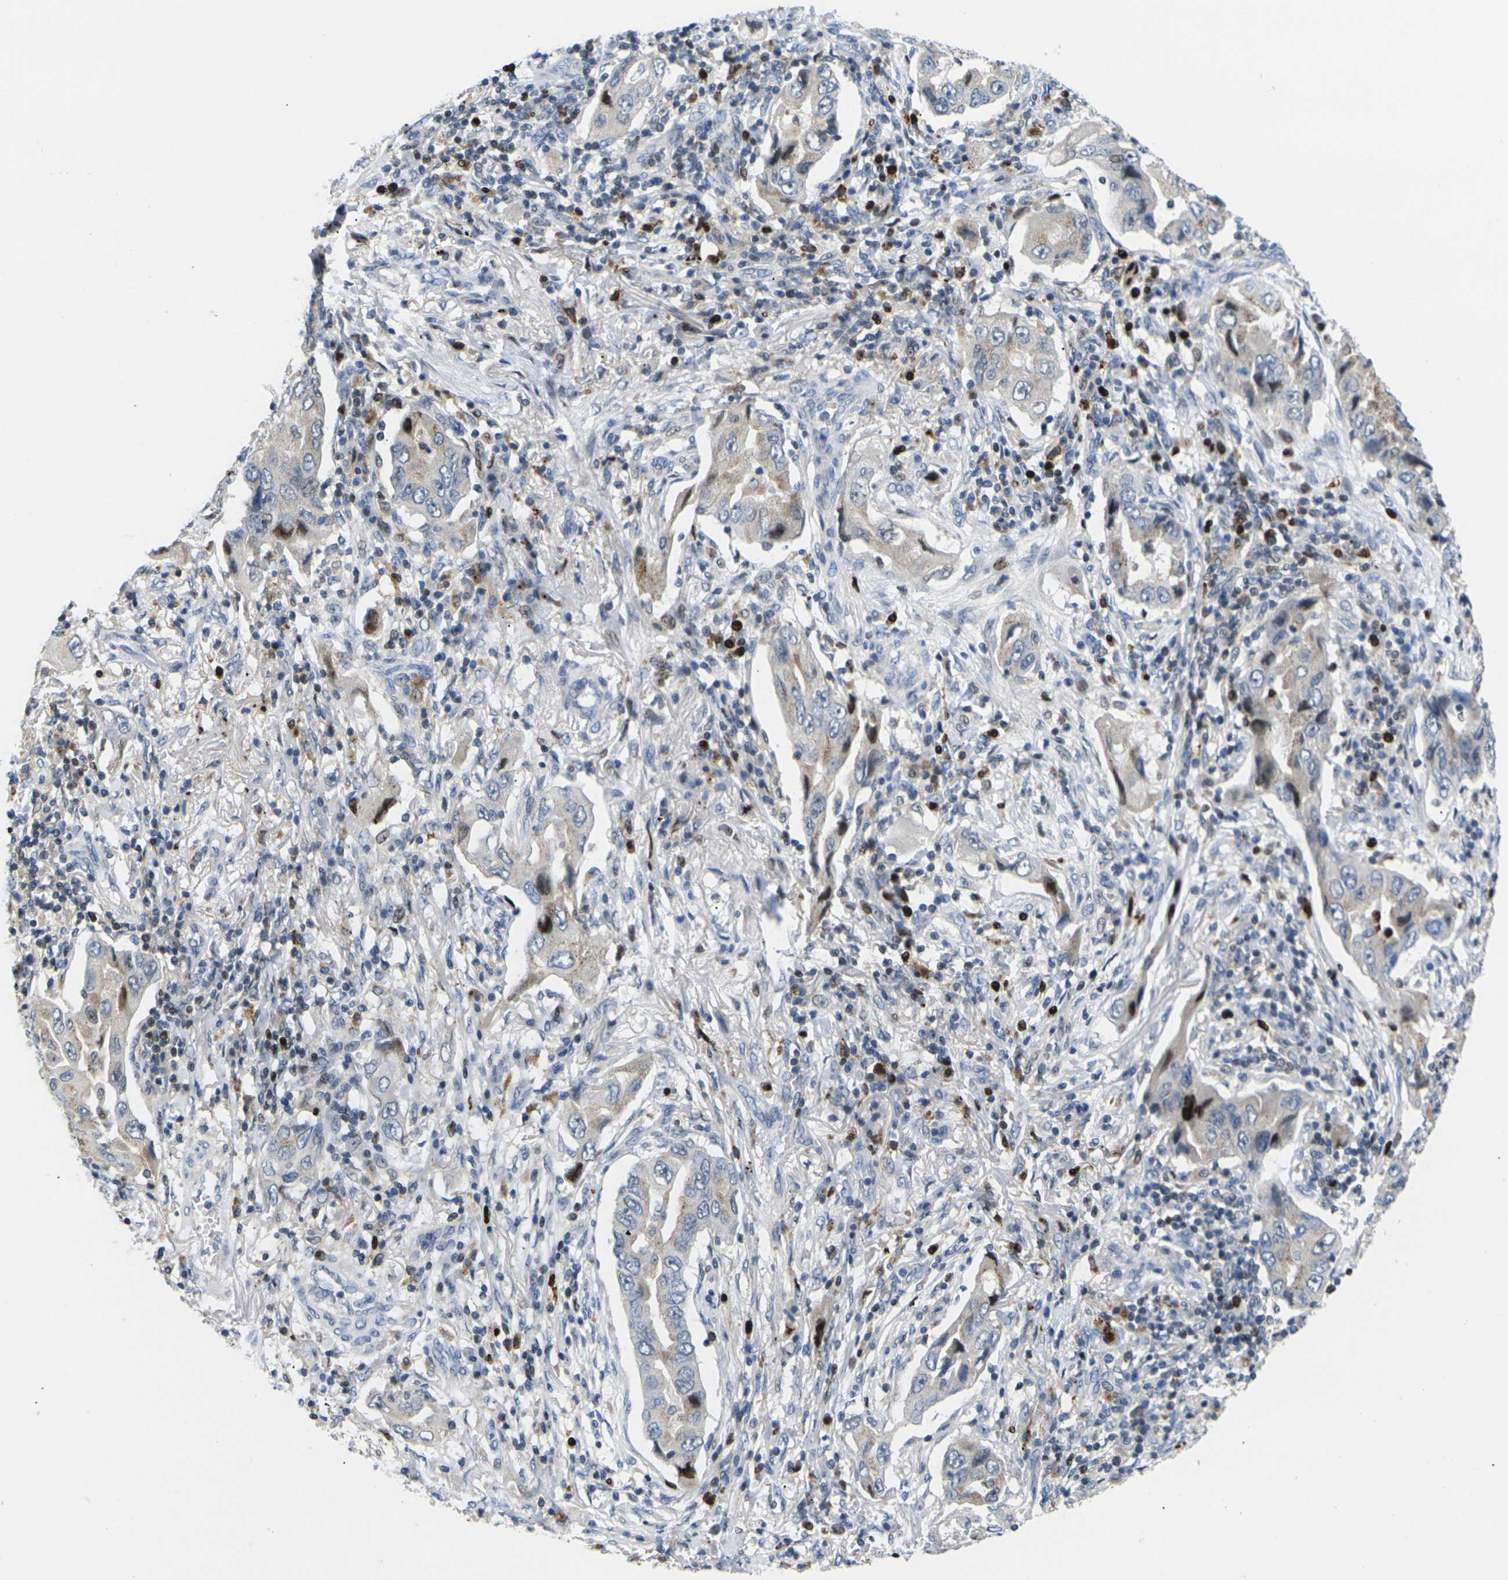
{"staining": {"intensity": "moderate", "quantity": "25%-75%", "location": "cytoplasmic/membranous"}, "tissue": "lung cancer", "cell_type": "Tumor cells", "image_type": "cancer", "snomed": [{"axis": "morphology", "description": "Adenocarcinoma, NOS"}, {"axis": "topography", "description": "Lung"}], "caption": "Immunohistochemistry (IHC) histopathology image of lung cancer stained for a protein (brown), which shows medium levels of moderate cytoplasmic/membranous staining in about 25%-75% of tumor cells.", "gene": "RPS6KA3", "patient": {"sex": "female", "age": 65}}